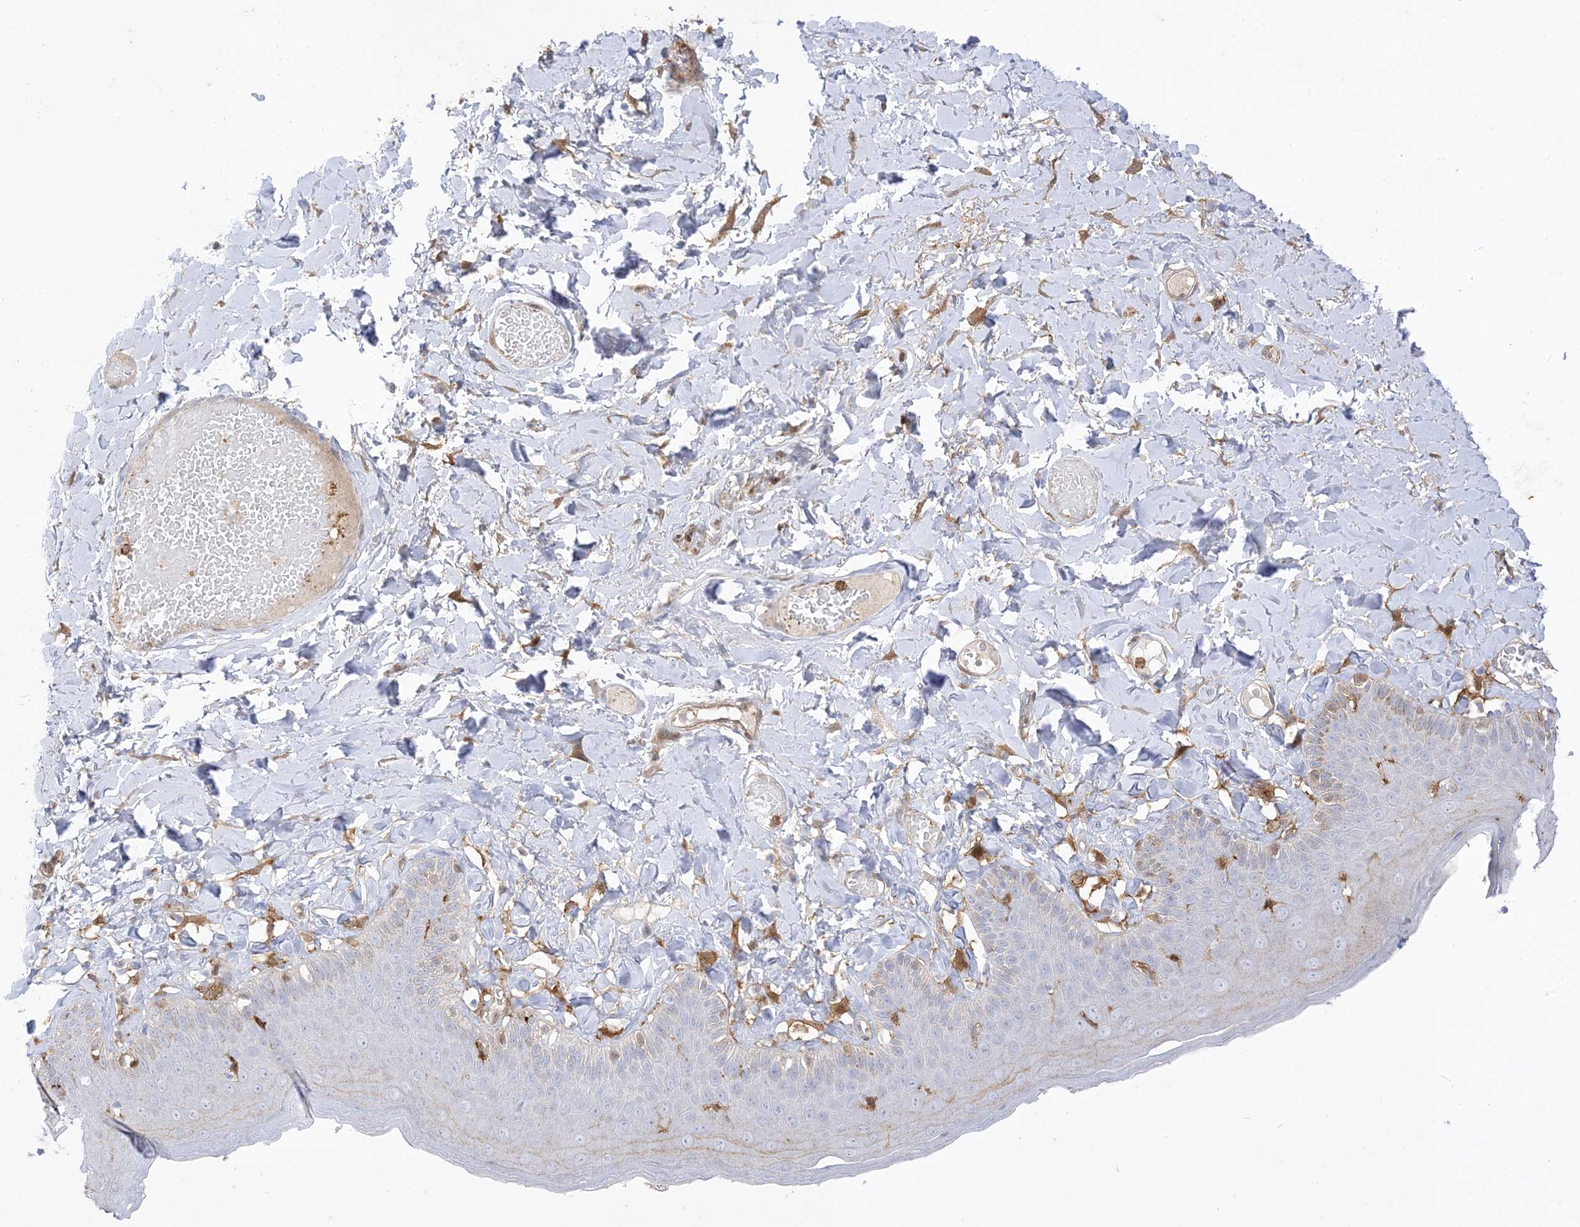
{"staining": {"intensity": "moderate", "quantity": "<25%", "location": "cytoplasmic/membranous"}, "tissue": "skin", "cell_type": "Epidermal cells", "image_type": "normal", "snomed": [{"axis": "morphology", "description": "Normal tissue, NOS"}, {"axis": "topography", "description": "Anal"}], "caption": "Immunohistochemistry image of unremarkable skin stained for a protein (brown), which shows low levels of moderate cytoplasmic/membranous positivity in about <25% of epidermal cells.", "gene": "GSN", "patient": {"sex": "male", "age": 69}}